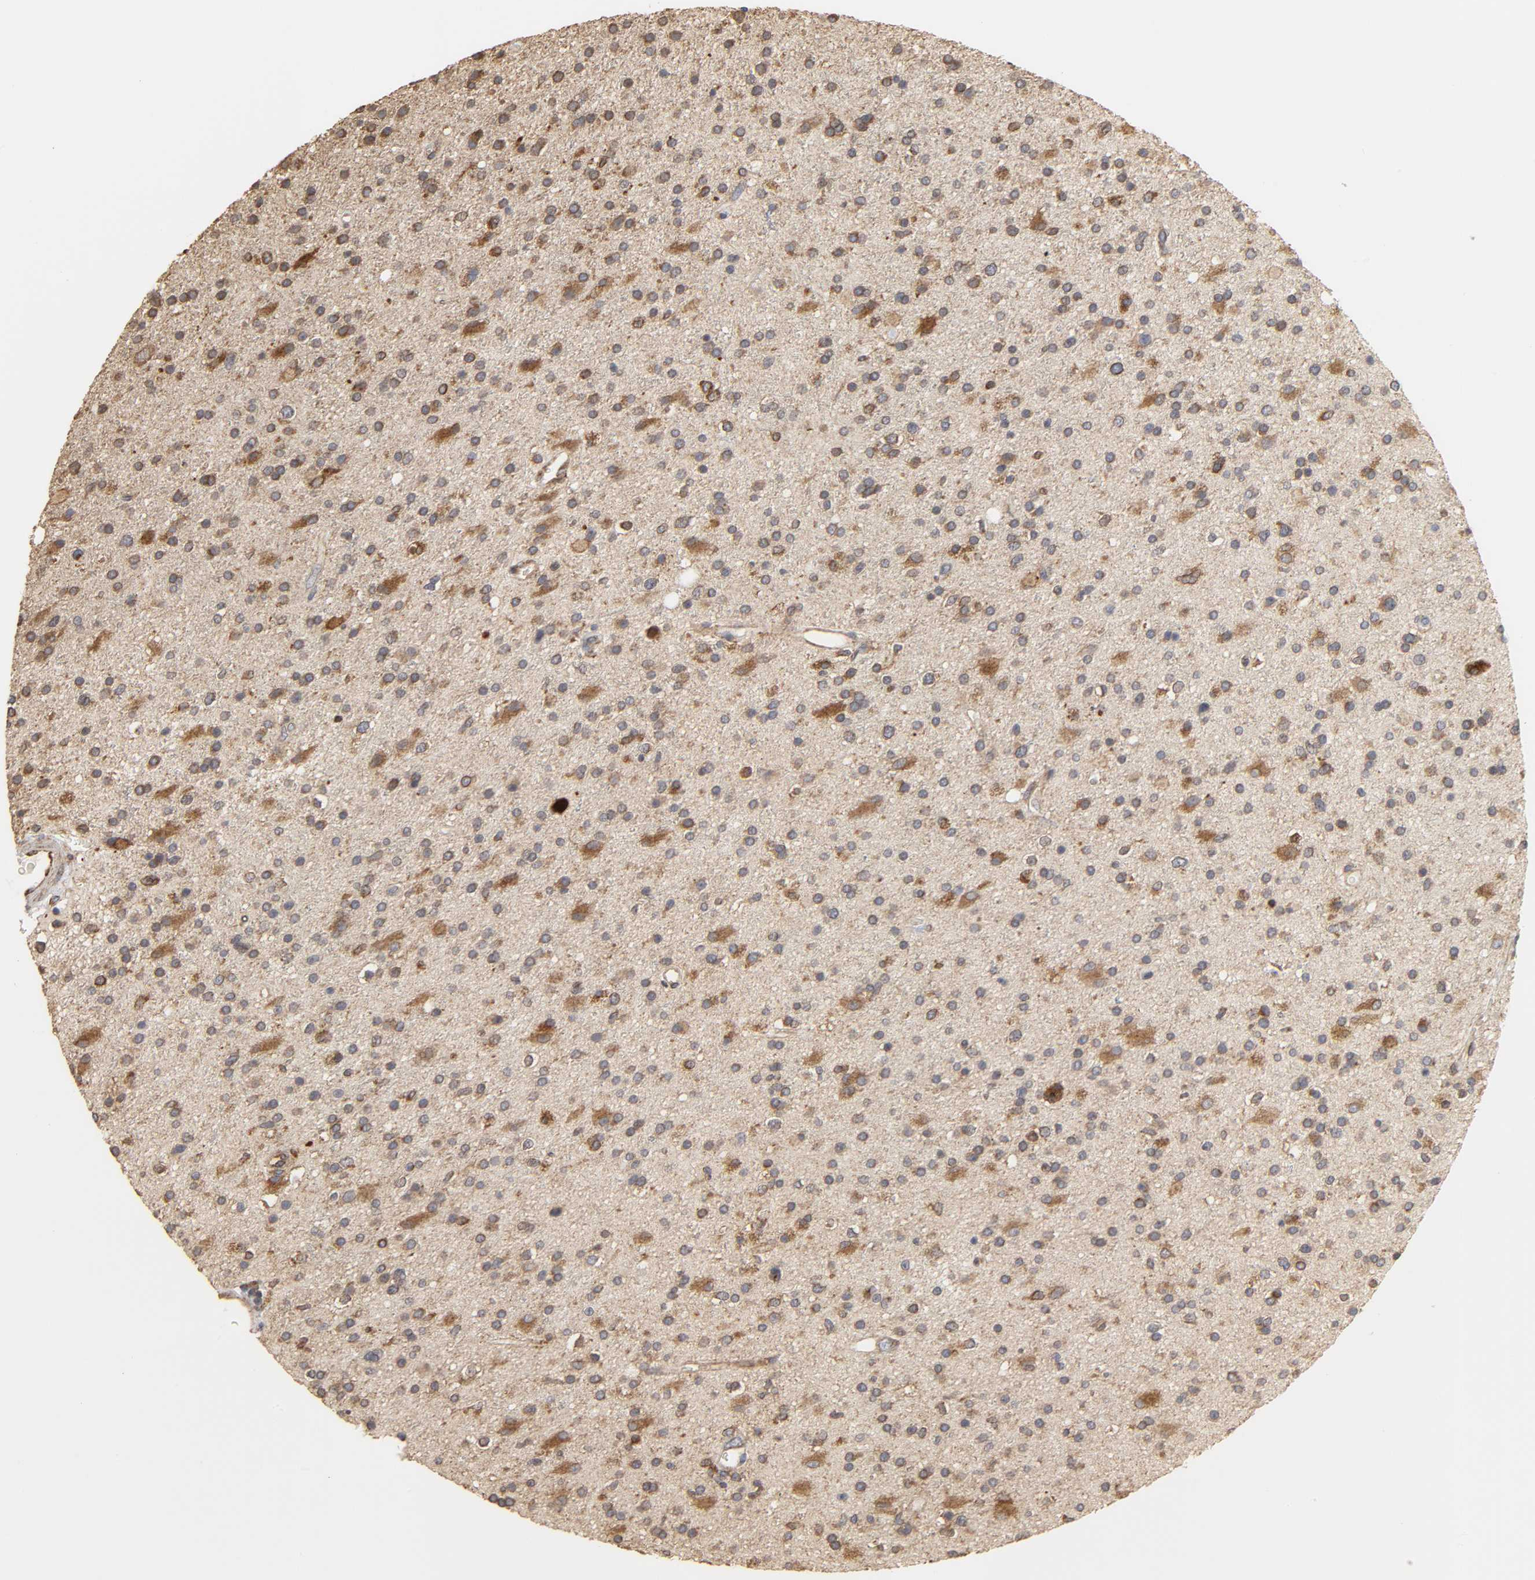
{"staining": {"intensity": "moderate", "quantity": ">75%", "location": "cytoplasmic/membranous"}, "tissue": "glioma", "cell_type": "Tumor cells", "image_type": "cancer", "snomed": [{"axis": "morphology", "description": "Glioma, malignant, High grade"}, {"axis": "topography", "description": "Brain"}], "caption": "Protein staining demonstrates moderate cytoplasmic/membranous staining in approximately >75% of tumor cells in malignant high-grade glioma. The protein of interest is shown in brown color, while the nuclei are stained blue.", "gene": "POR", "patient": {"sex": "male", "age": 33}}